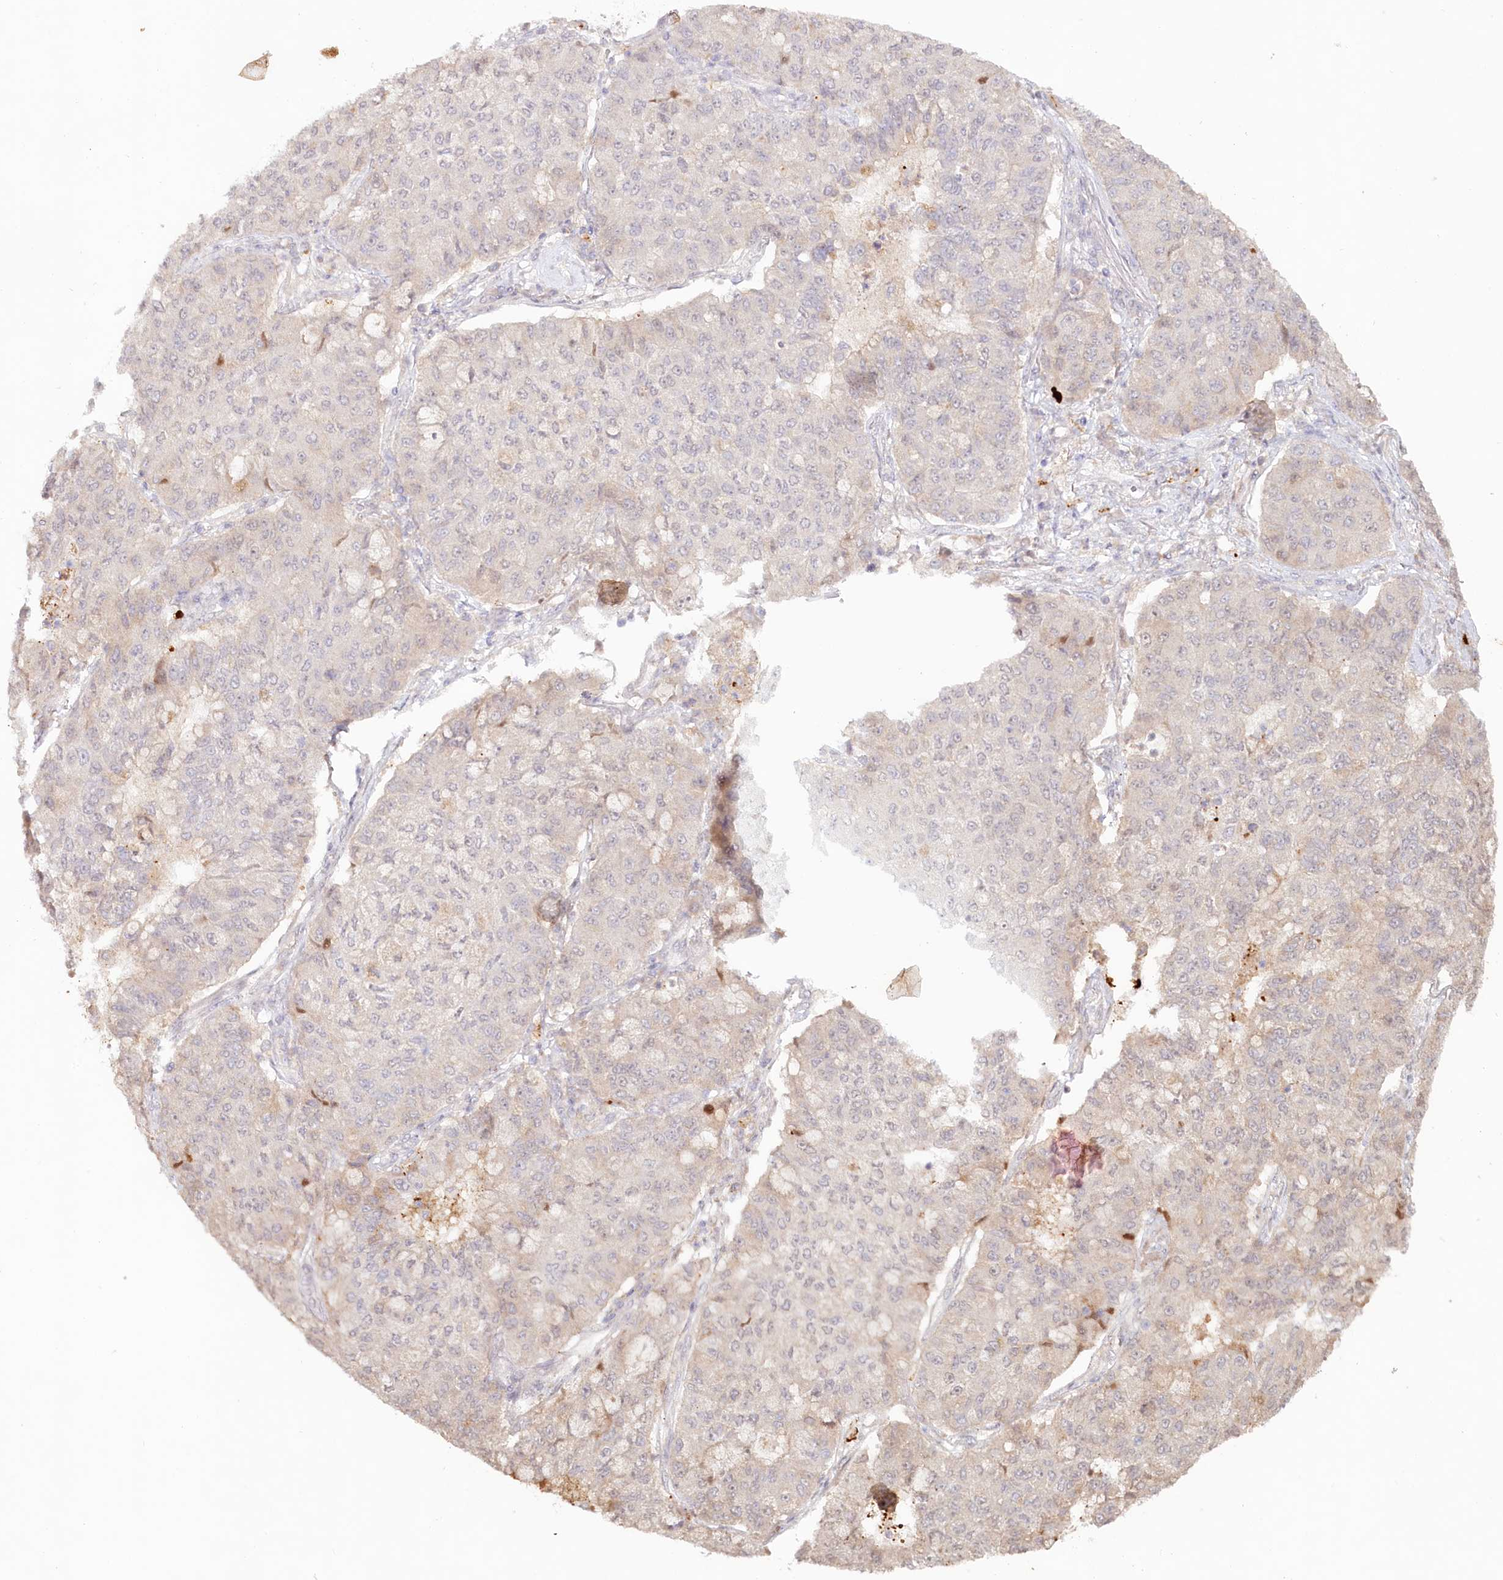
{"staining": {"intensity": "negative", "quantity": "none", "location": "none"}, "tissue": "lung cancer", "cell_type": "Tumor cells", "image_type": "cancer", "snomed": [{"axis": "morphology", "description": "Squamous cell carcinoma, NOS"}, {"axis": "topography", "description": "Lung"}], "caption": "Tumor cells show no significant positivity in lung squamous cell carcinoma. The staining was performed using DAB (3,3'-diaminobenzidine) to visualize the protein expression in brown, while the nuclei were stained in blue with hematoxylin (Magnification: 20x).", "gene": "PSAPL1", "patient": {"sex": "male", "age": 74}}